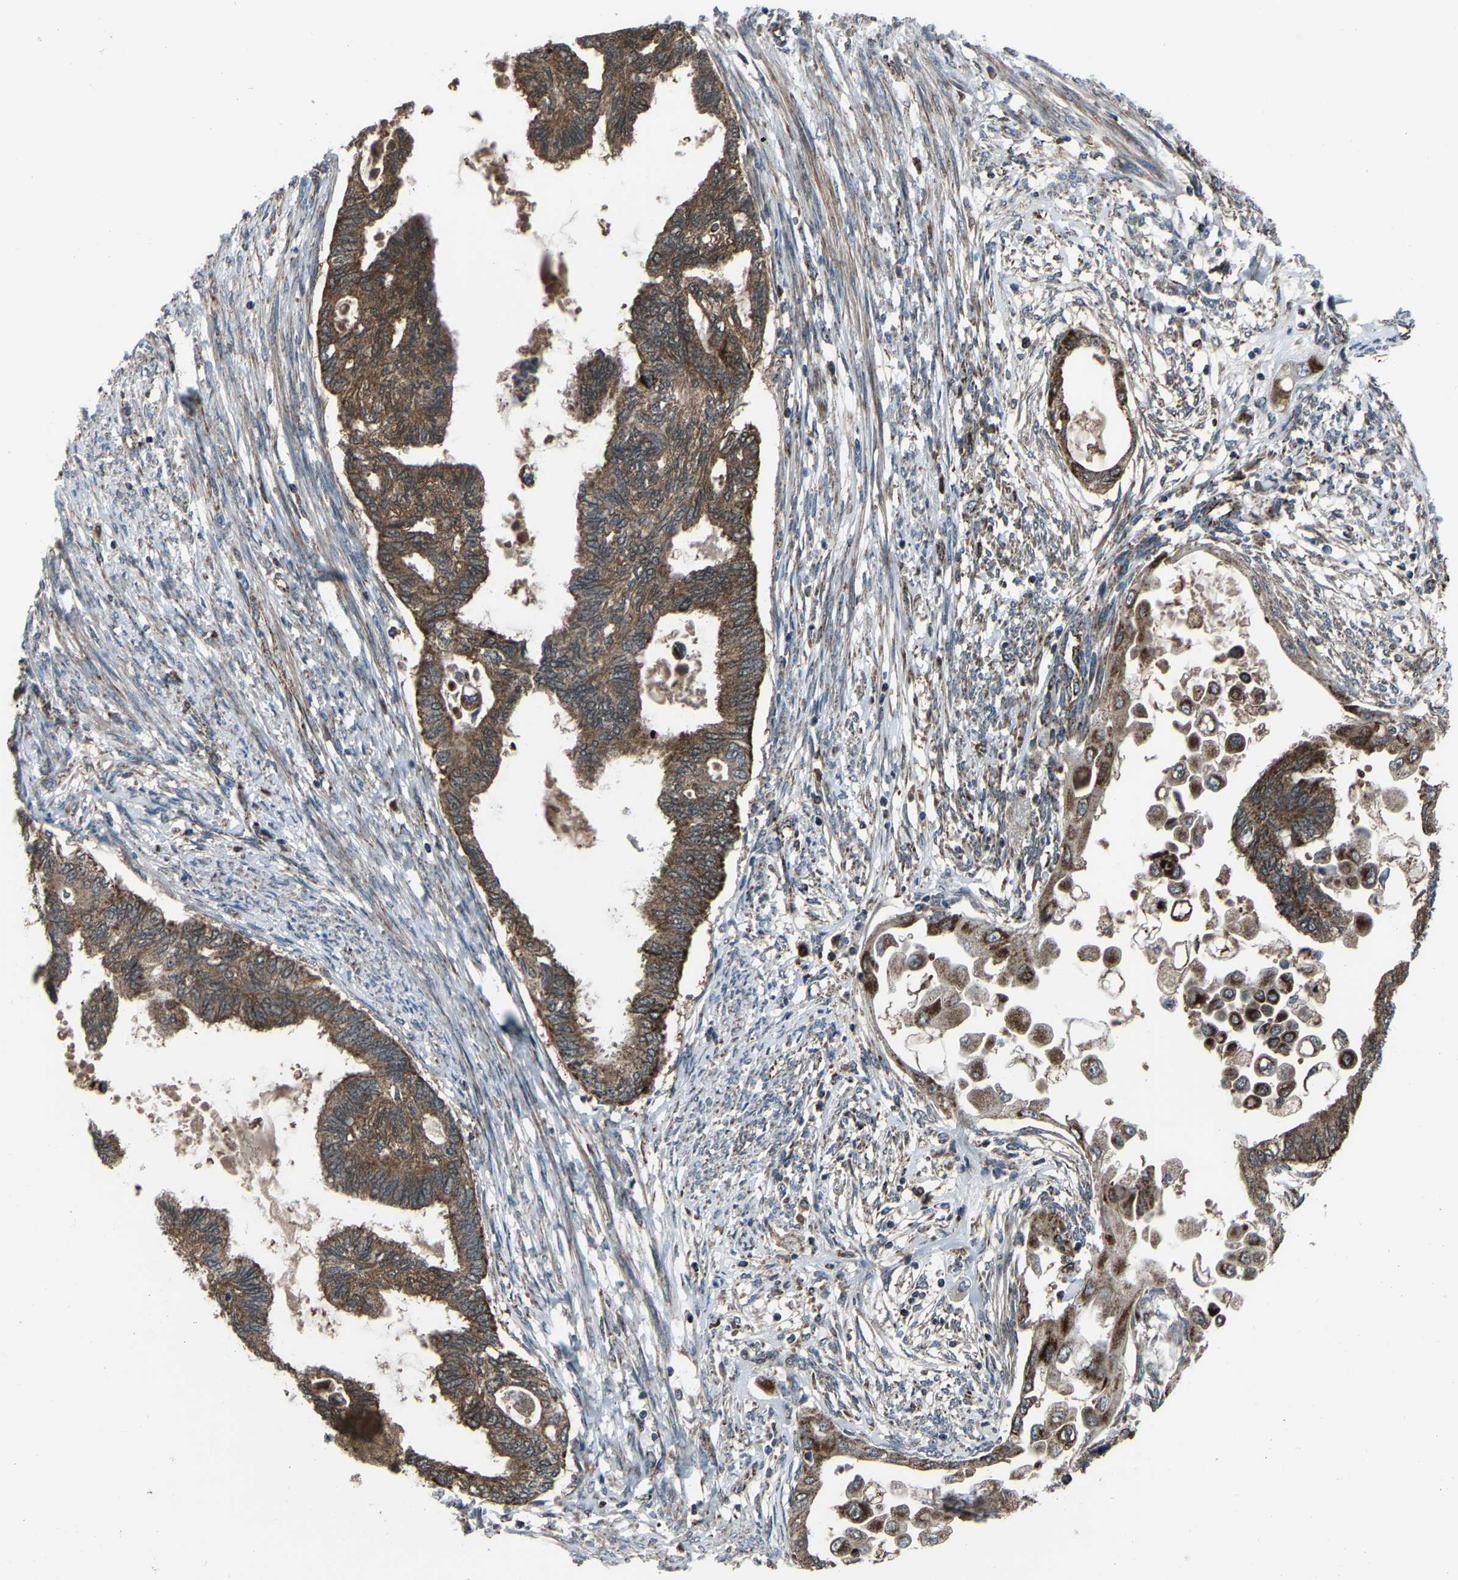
{"staining": {"intensity": "moderate", "quantity": ">75%", "location": "cytoplasmic/membranous"}, "tissue": "cervical cancer", "cell_type": "Tumor cells", "image_type": "cancer", "snomed": [{"axis": "morphology", "description": "Normal tissue, NOS"}, {"axis": "morphology", "description": "Adenocarcinoma, NOS"}, {"axis": "topography", "description": "Cervix"}, {"axis": "topography", "description": "Endometrium"}], "caption": "Tumor cells display medium levels of moderate cytoplasmic/membranous positivity in approximately >75% of cells in cervical cancer.", "gene": "AKR1A1", "patient": {"sex": "female", "age": 86}}